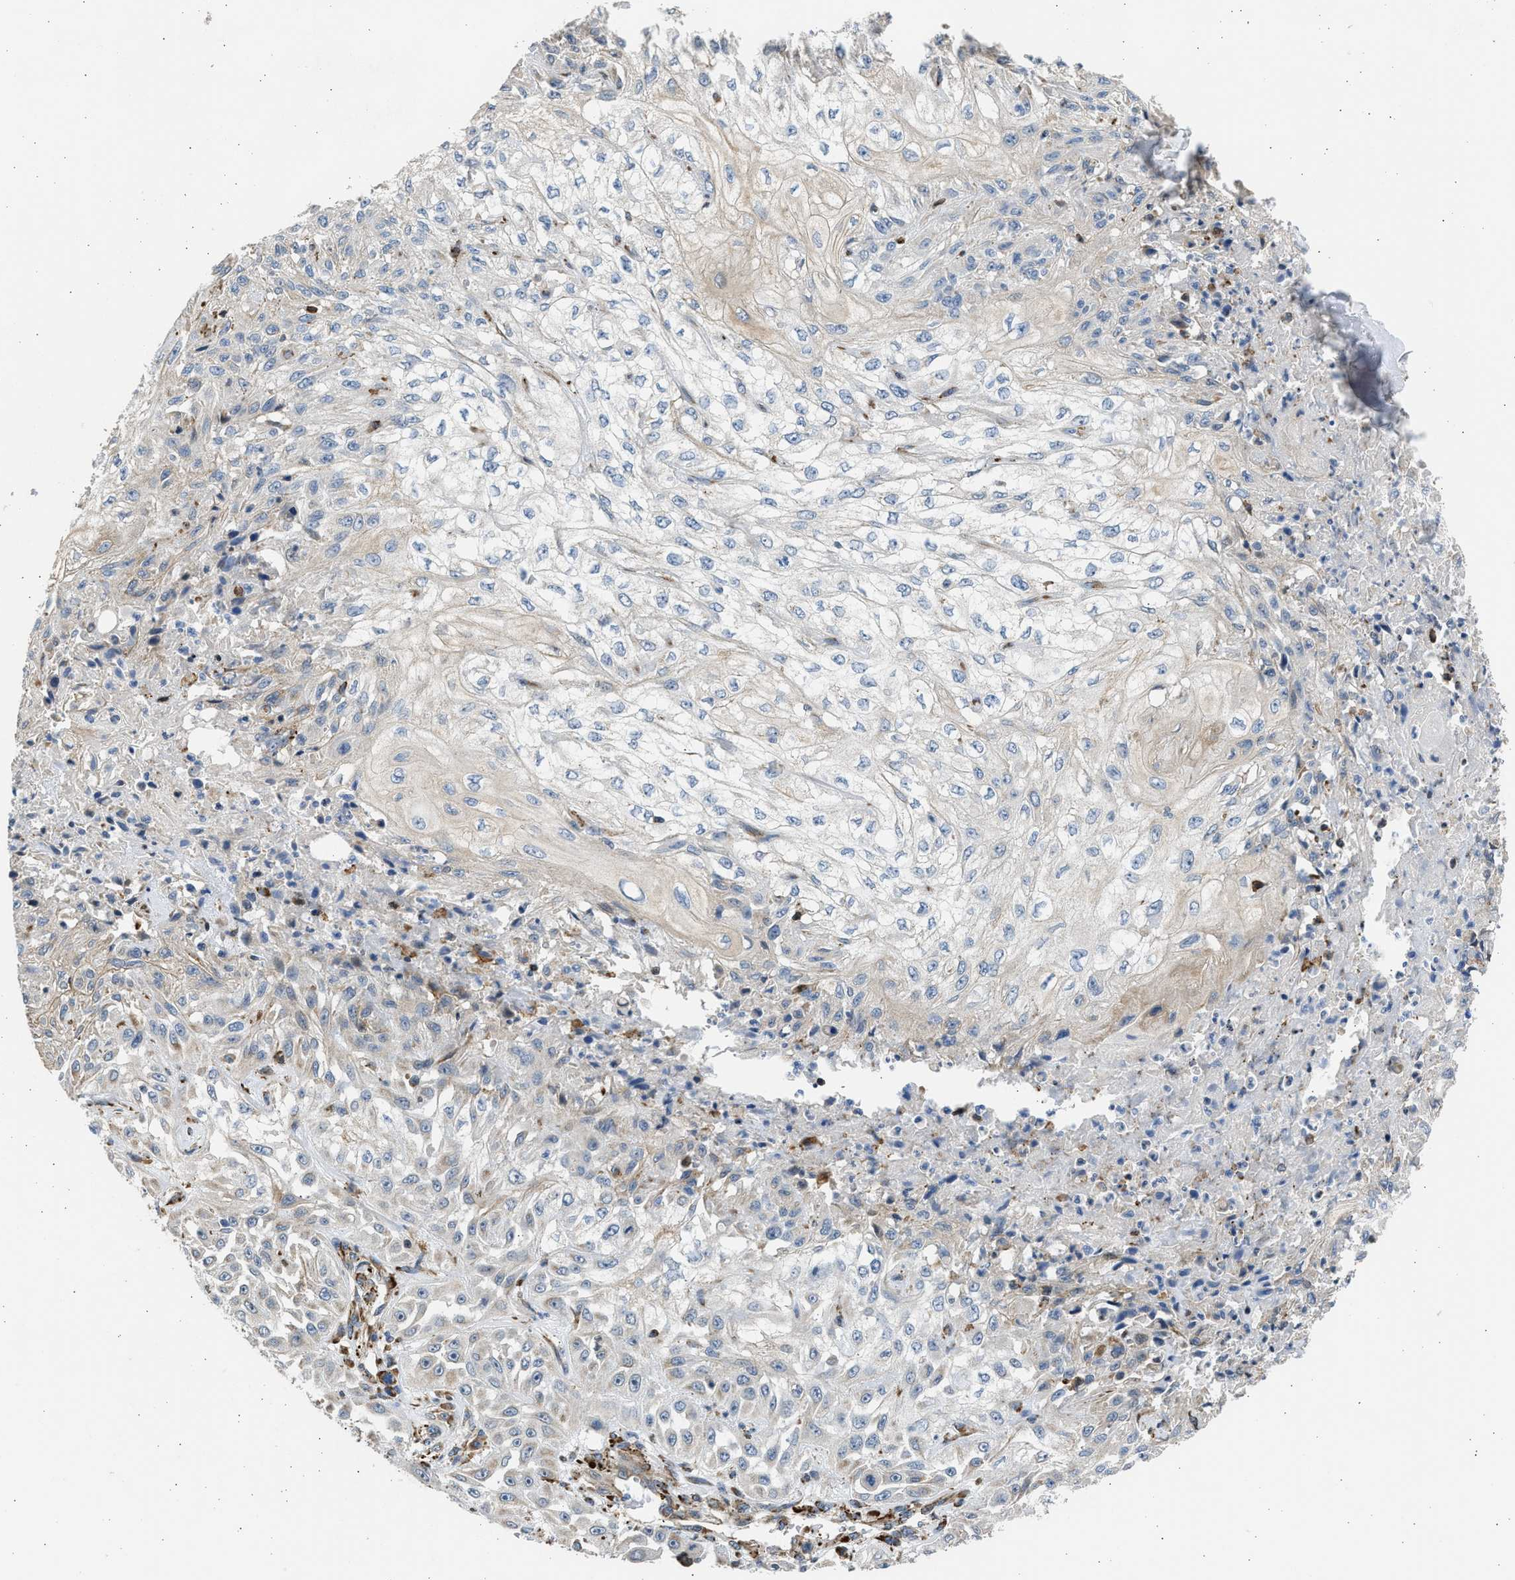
{"staining": {"intensity": "weak", "quantity": "<25%", "location": "cytoplasmic/membranous"}, "tissue": "skin cancer", "cell_type": "Tumor cells", "image_type": "cancer", "snomed": [{"axis": "morphology", "description": "Squamous cell carcinoma, NOS"}, {"axis": "morphology", "description": "Squamous cell carcinoma, metastatic, NOS"}, {"axis": "topography", "description": "Skin"}, {"axis": "topography", "description": "Lymph node"}], "caption": "Tumor cells show no significant expression in skin metastatic squamous cell carcinoma. (Brightfield microscopy of DAB (3,3'-diaminobenzidine) IHC at high magnification).", "gene": "PLD2", "patient": {"sex": "male", "age": 75}}